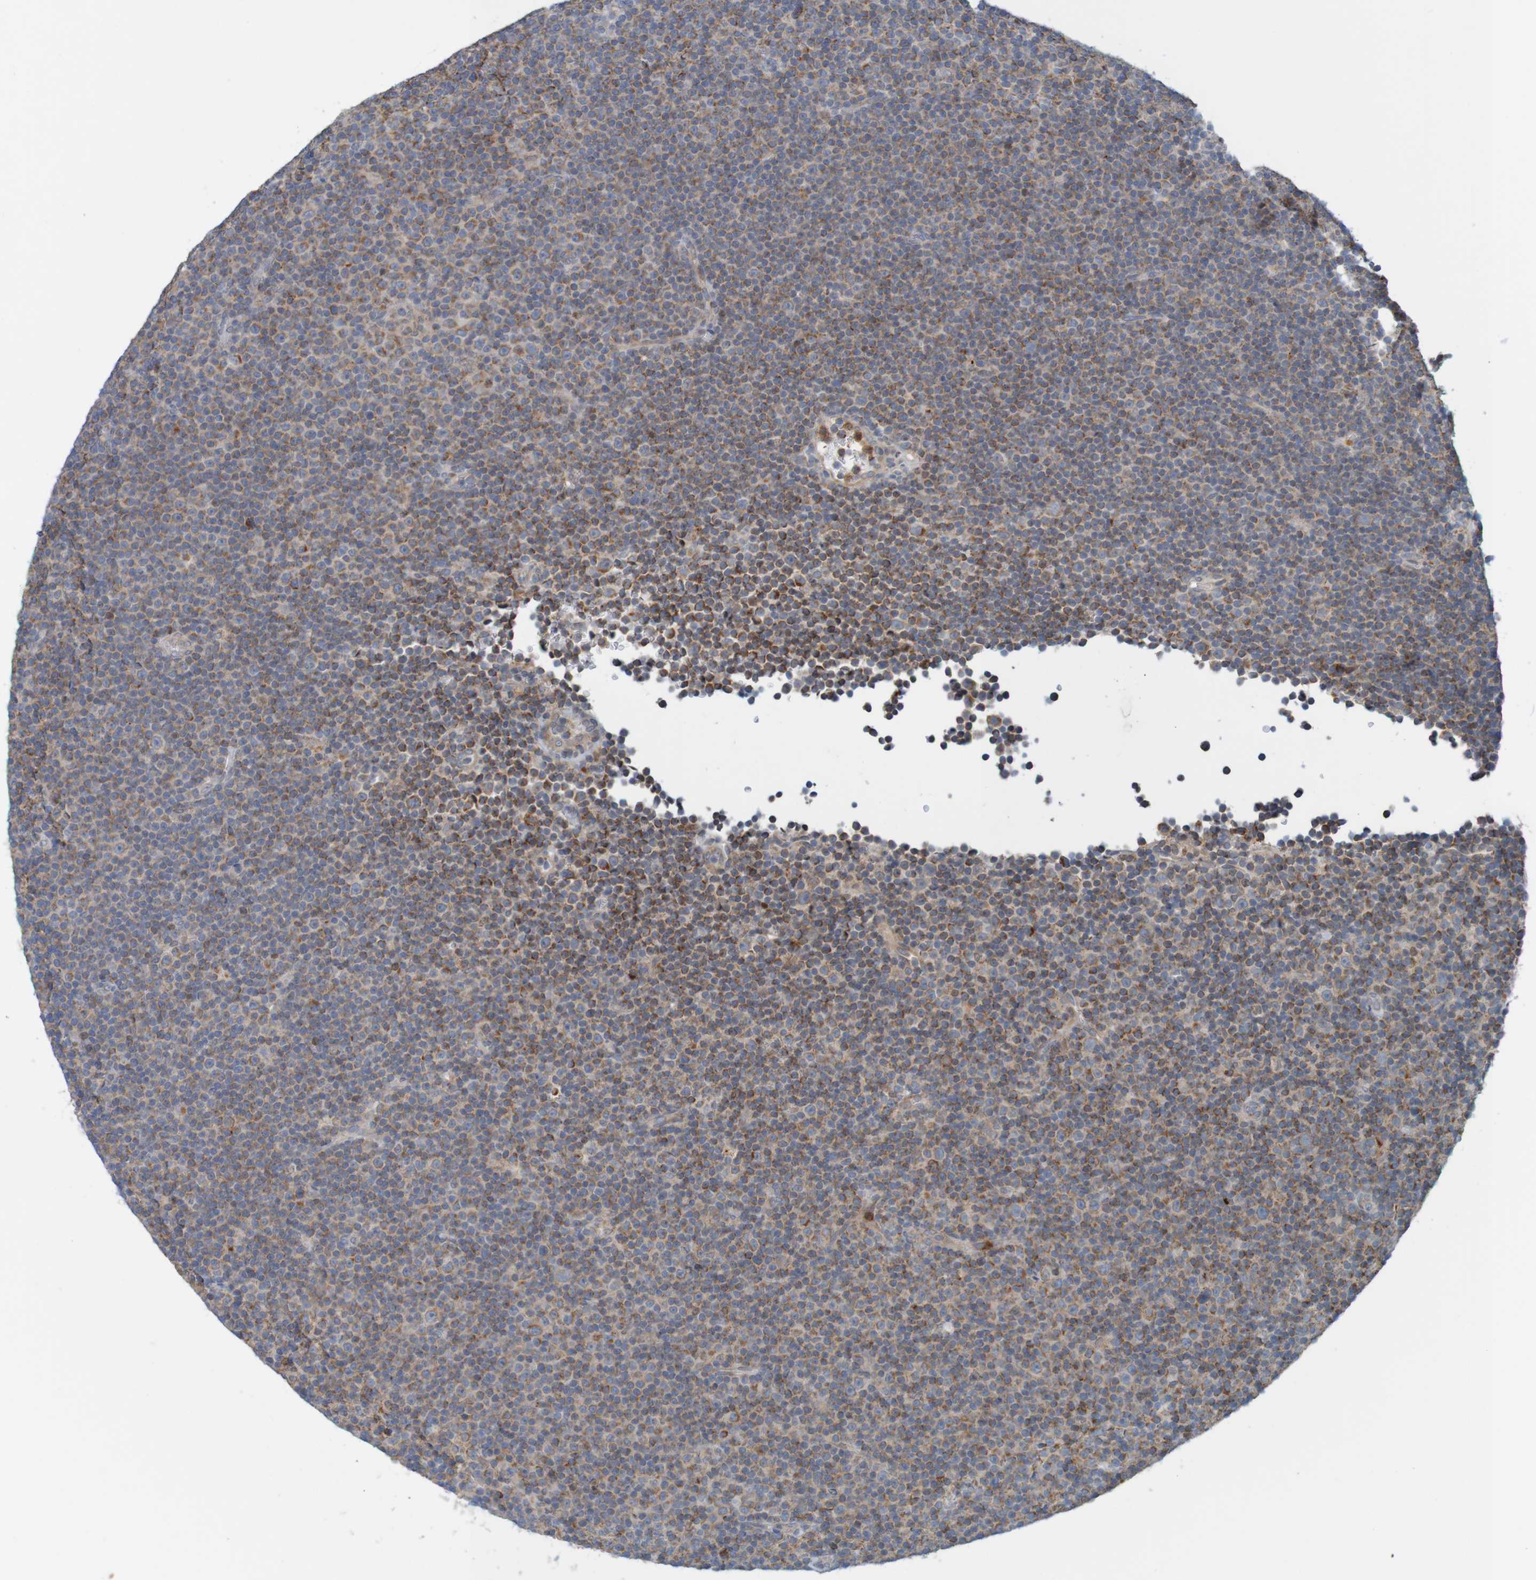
{"staining": {"intensity": "moderate", "quantity": "25%-75%", "location": "cytoplasmic/membranous"}, "tissue": "lymphoma", "cell_type": "Tumor cells", "image_type": "cancer", "snomed": [{"axis": "morphology", "description": "Malignant lymphoma, non-Hodgkin's type, Low grade"}, {"axis": "topography", "description": "Lymph node"}], "caption": "Immunohistochemical staining of low-grade malignant lymphoma, non-Hodgkin's type displays moderate cytoplasmic/membranous protein staining in approximately 25%-75% of tumor cells.", "gene": "NAV2", "patient": {"sex": "female", "age": 67}}